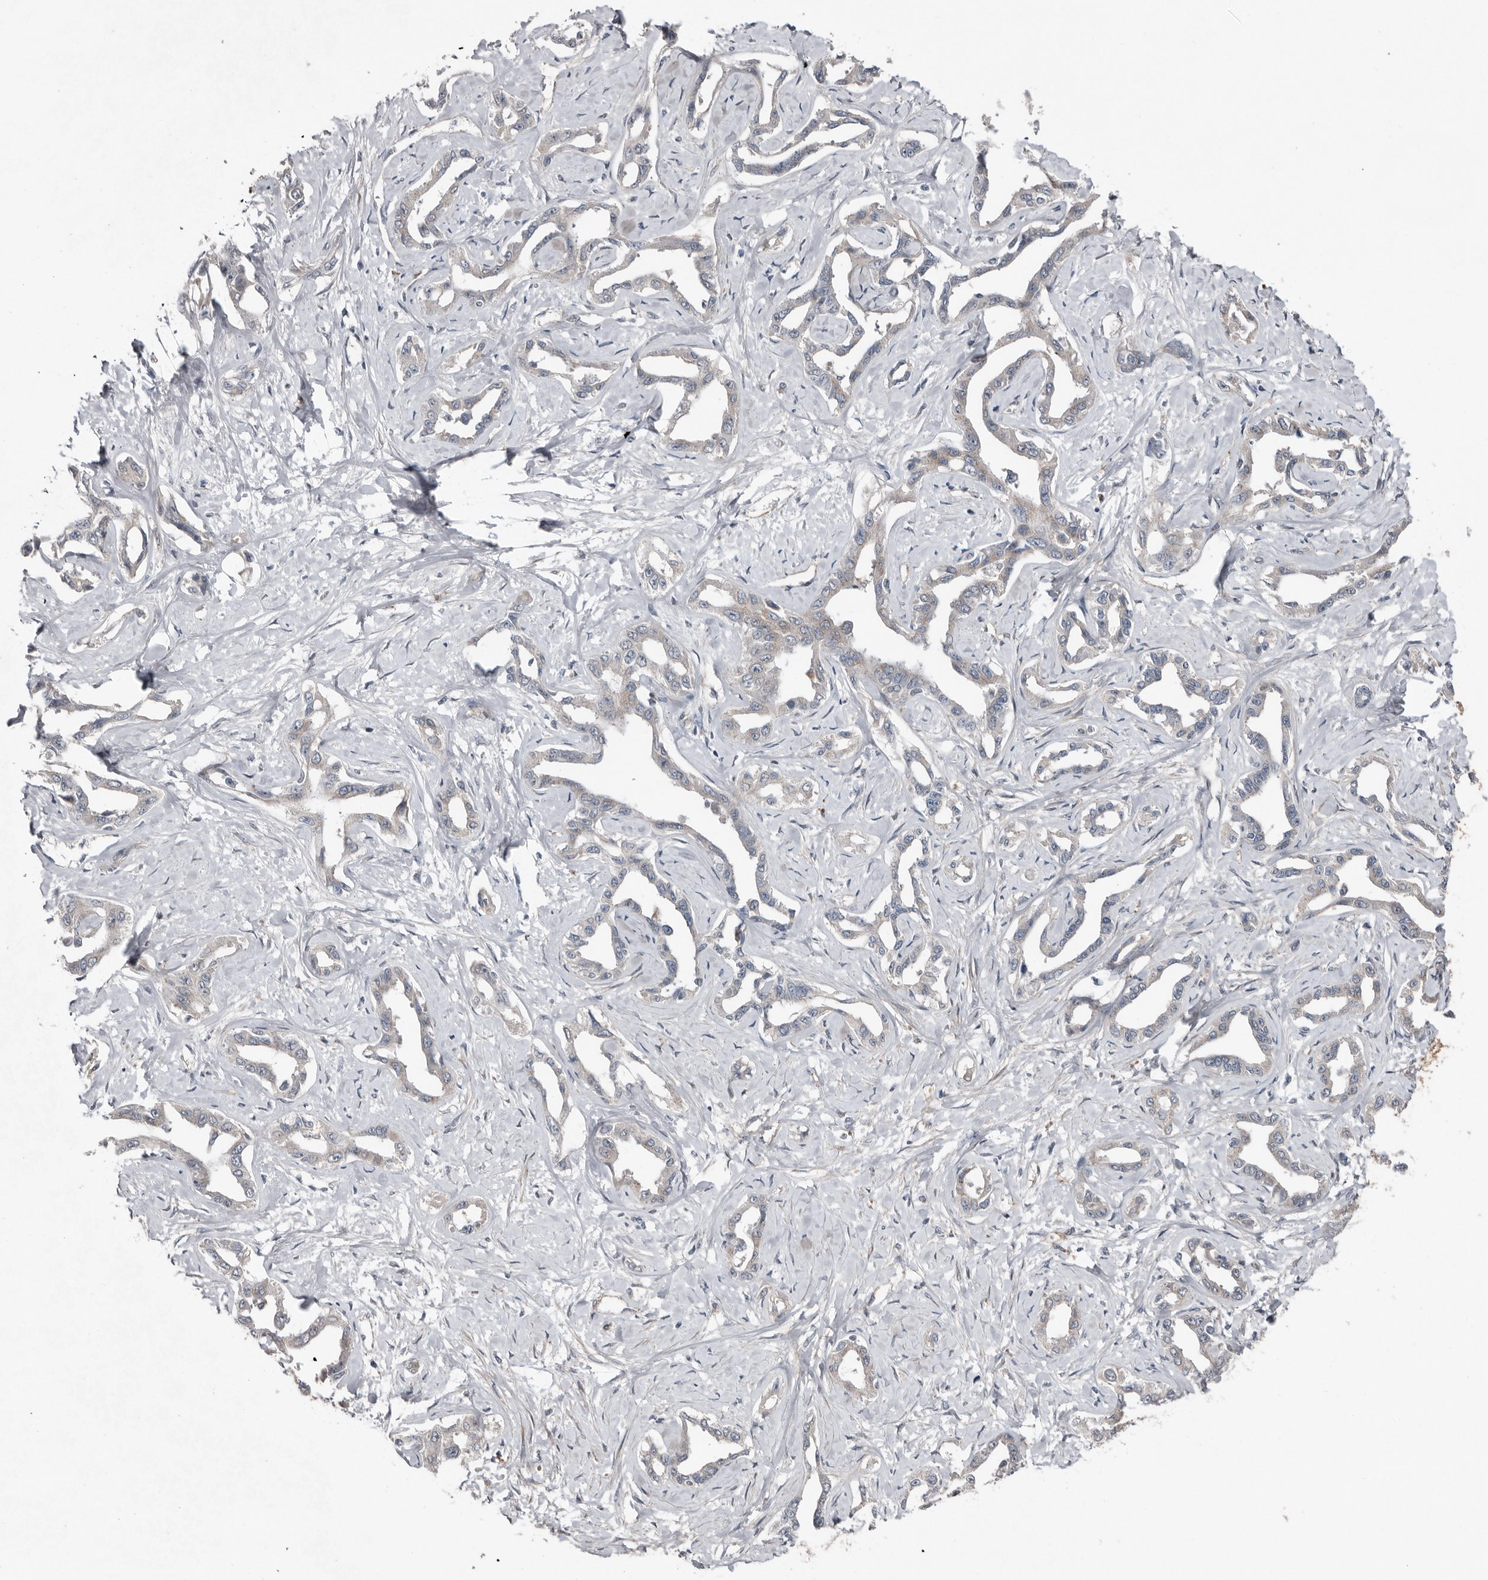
{"staining": {"intensity": "negative", "quantity": "none", "location": "none"}, "tissue": "liver cancer", "cell_type": "Tumor cells", "image_type": "cancer", "snomed": [{"axis": "morphology", "description": "Cholangiocarcinoma"}, {"axis": "topography", "description": "Liver"}], "caption": "A photomicrograph of liver cancer (cholangiocarcinoma) stained for a protein shows no brown staining in tumor cells.", "gene": "RANBP17", "patient": {"sex": "male", "age": 59}}